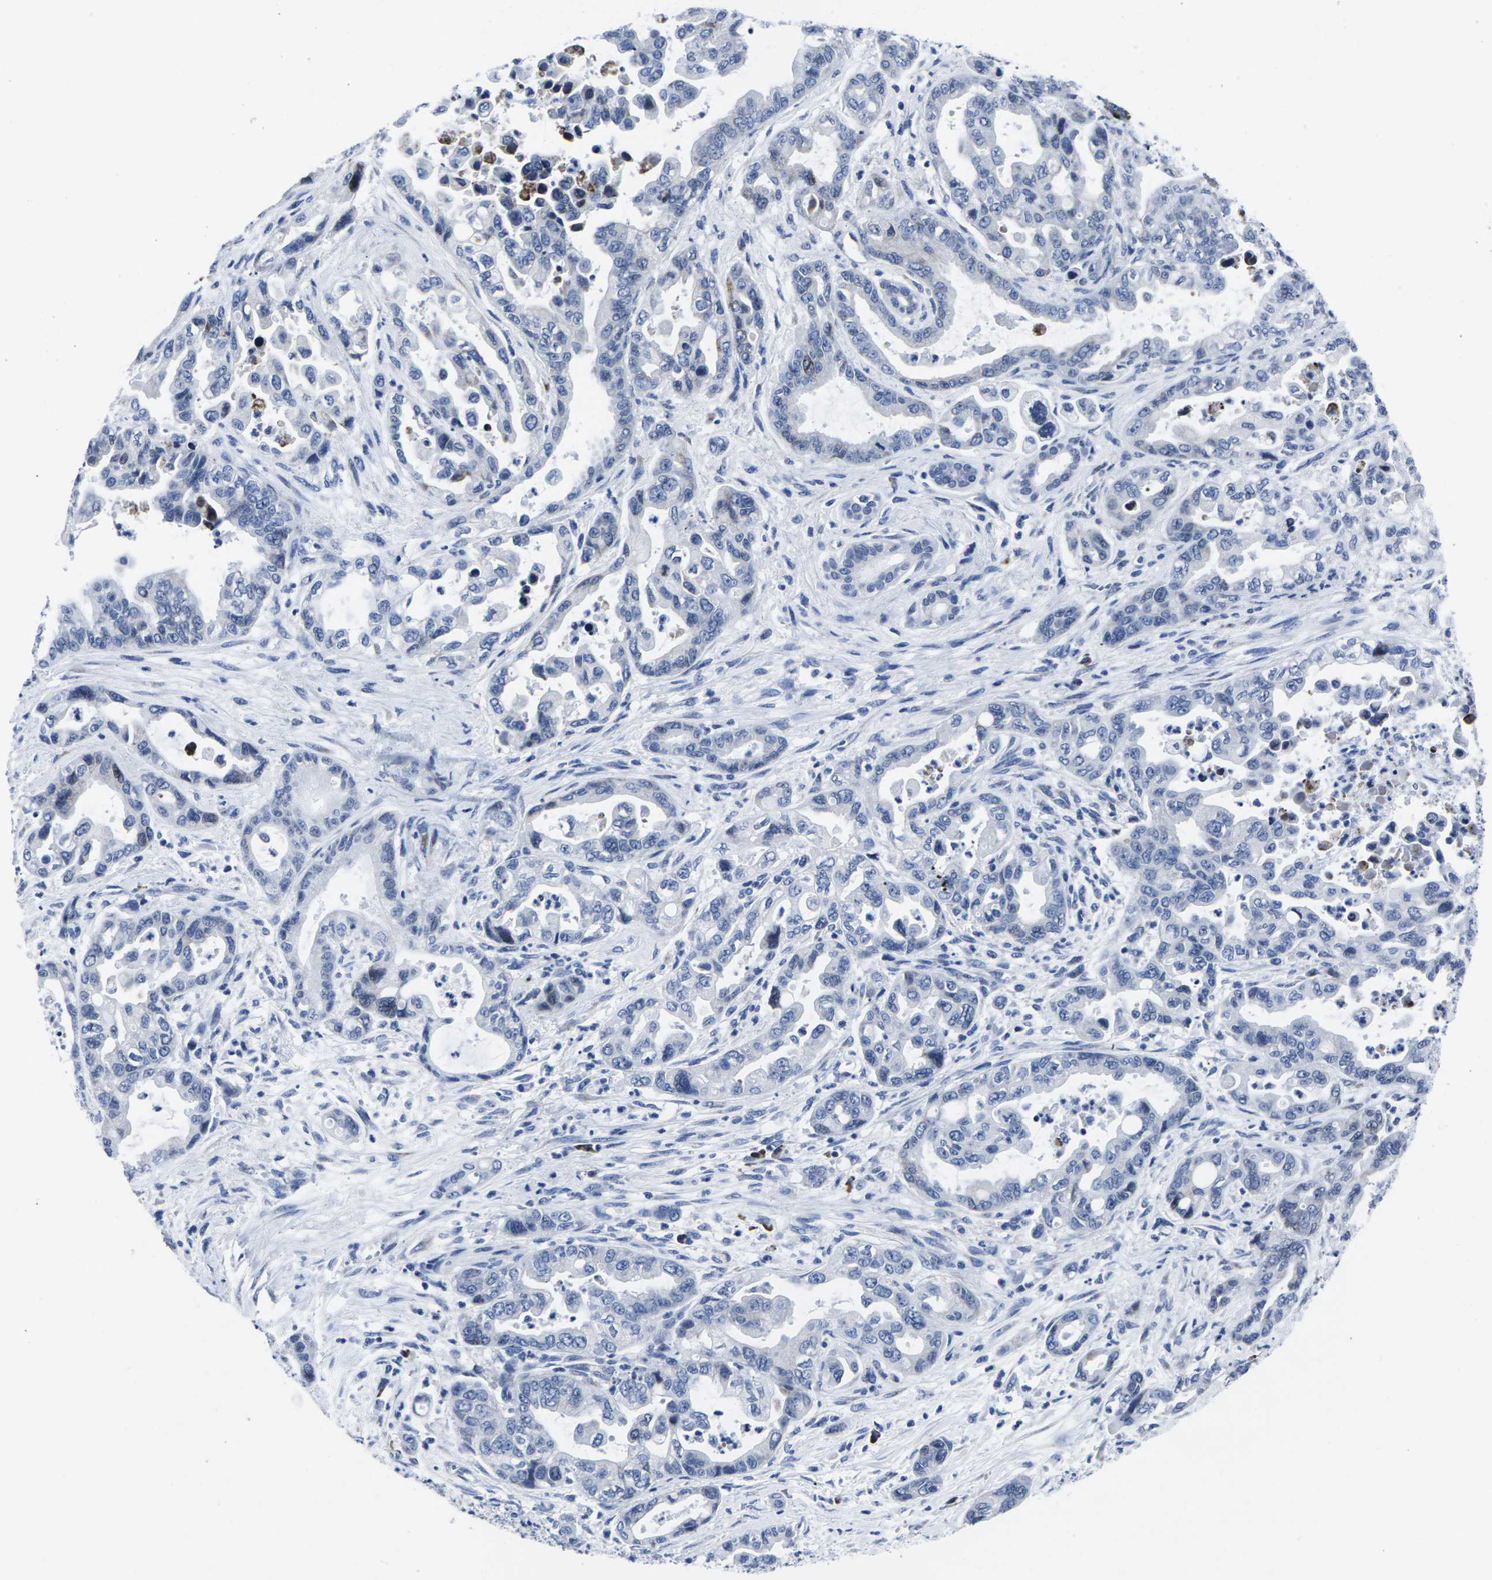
{"staining": {"intensity": "negative", "quantity": "none", "location": "none"}, "tissue": "pancreatic cancer", "cell_type": "Tumor cells", "image_type": "cancer", "snomed": [{"axis": "morphology", "description": "Adenocarcinoma, NOS"}, {"axis": "topography", "description": "Pancreas"}], "caption": "Tumor cells are negative for brown protein staining in pancreatic cancer.", "gene": "RPN1", "patient": {"sex": "male", "age": 70}}